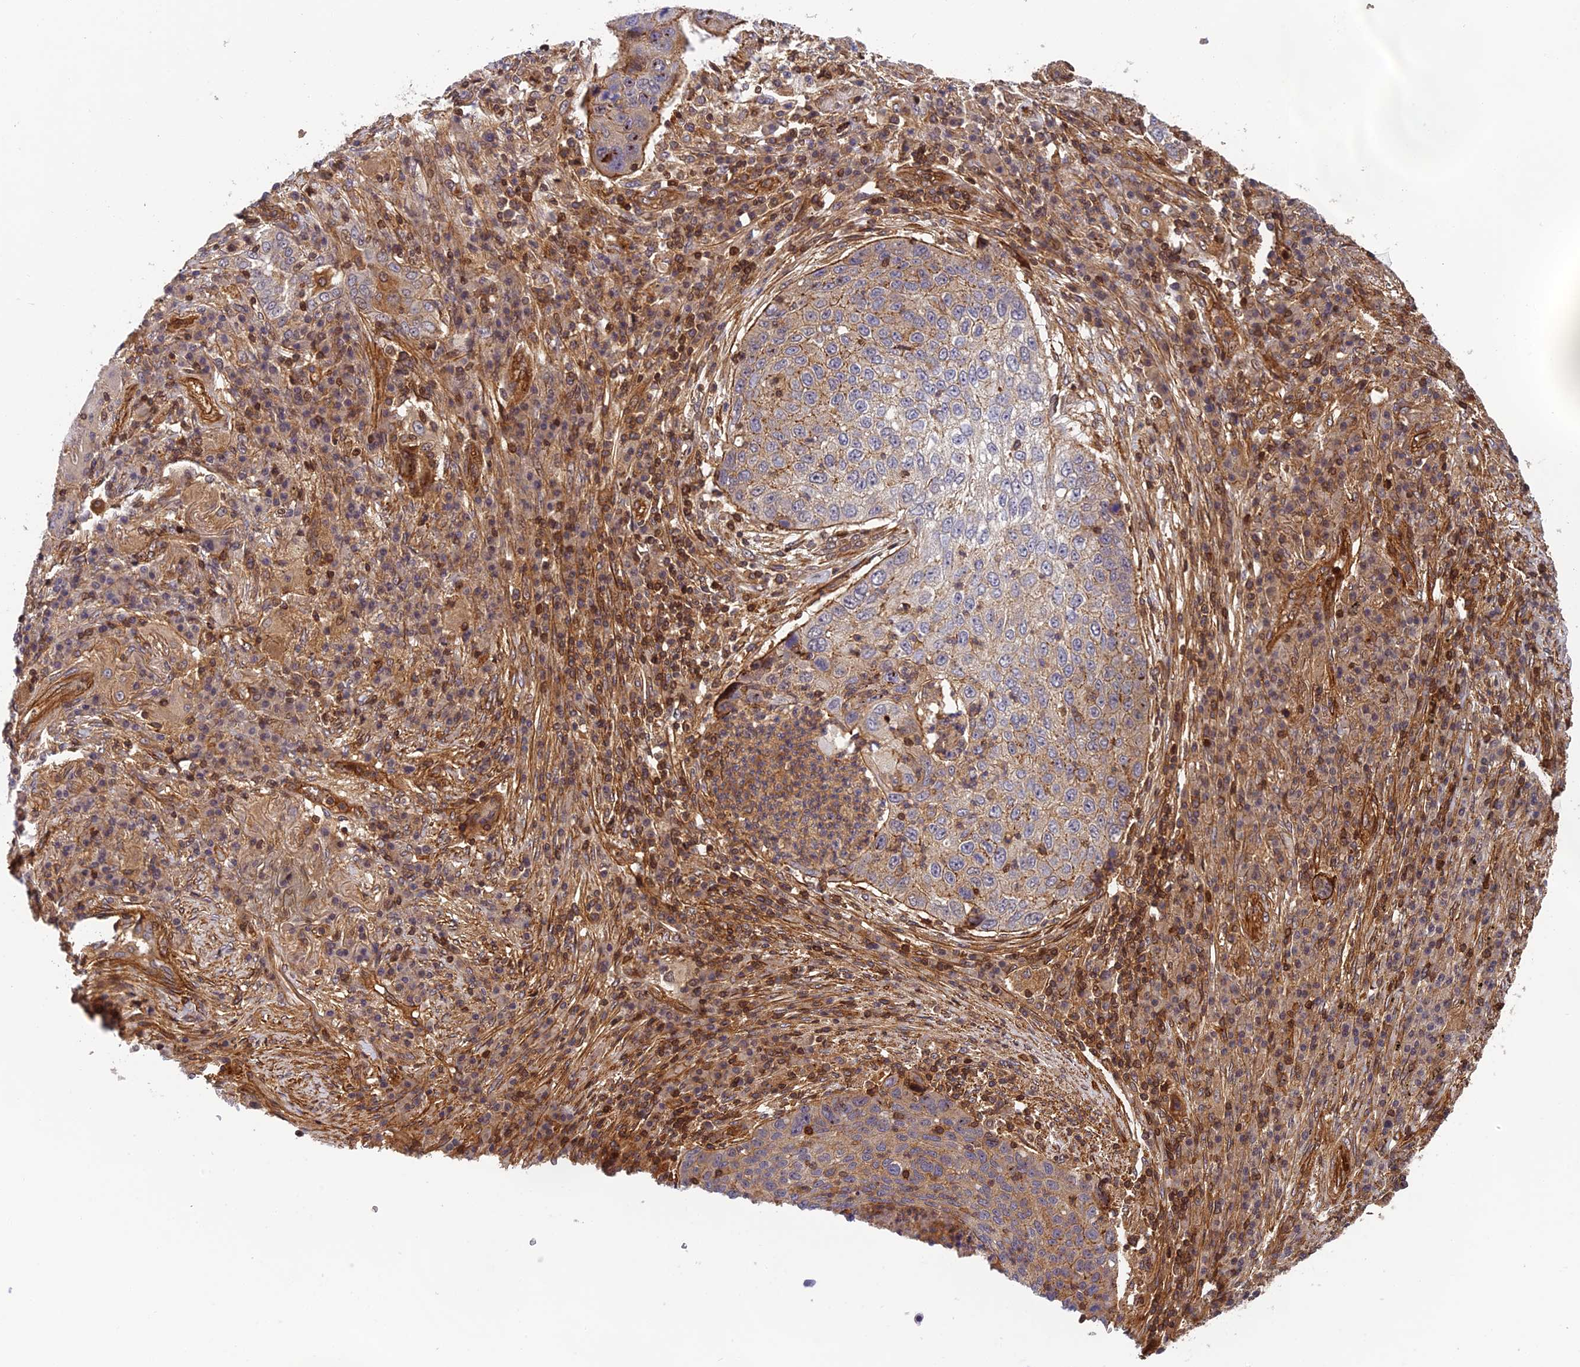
{"staining": {"intensity": "weak", "quantity": "<25%", "location": "cytoplasmic/membranous"}, "tissue": "lung cancer", "cell_type": "Tumor cells", "image_type": "cancer", "snomed": [{"axis": "morphology", "description": "Squamous cell carcinoma, NOS"}, {"axis": "topography", "description": "Lung"}], "caption": "A high-resolution image shows immunohistochemistry staining of lung cancer (squamous cell carcinoma), which shows no significant positivity in tumor cells.", "gene": "OSBPL1A", "patient": {"sex": "female", "age": 63}}